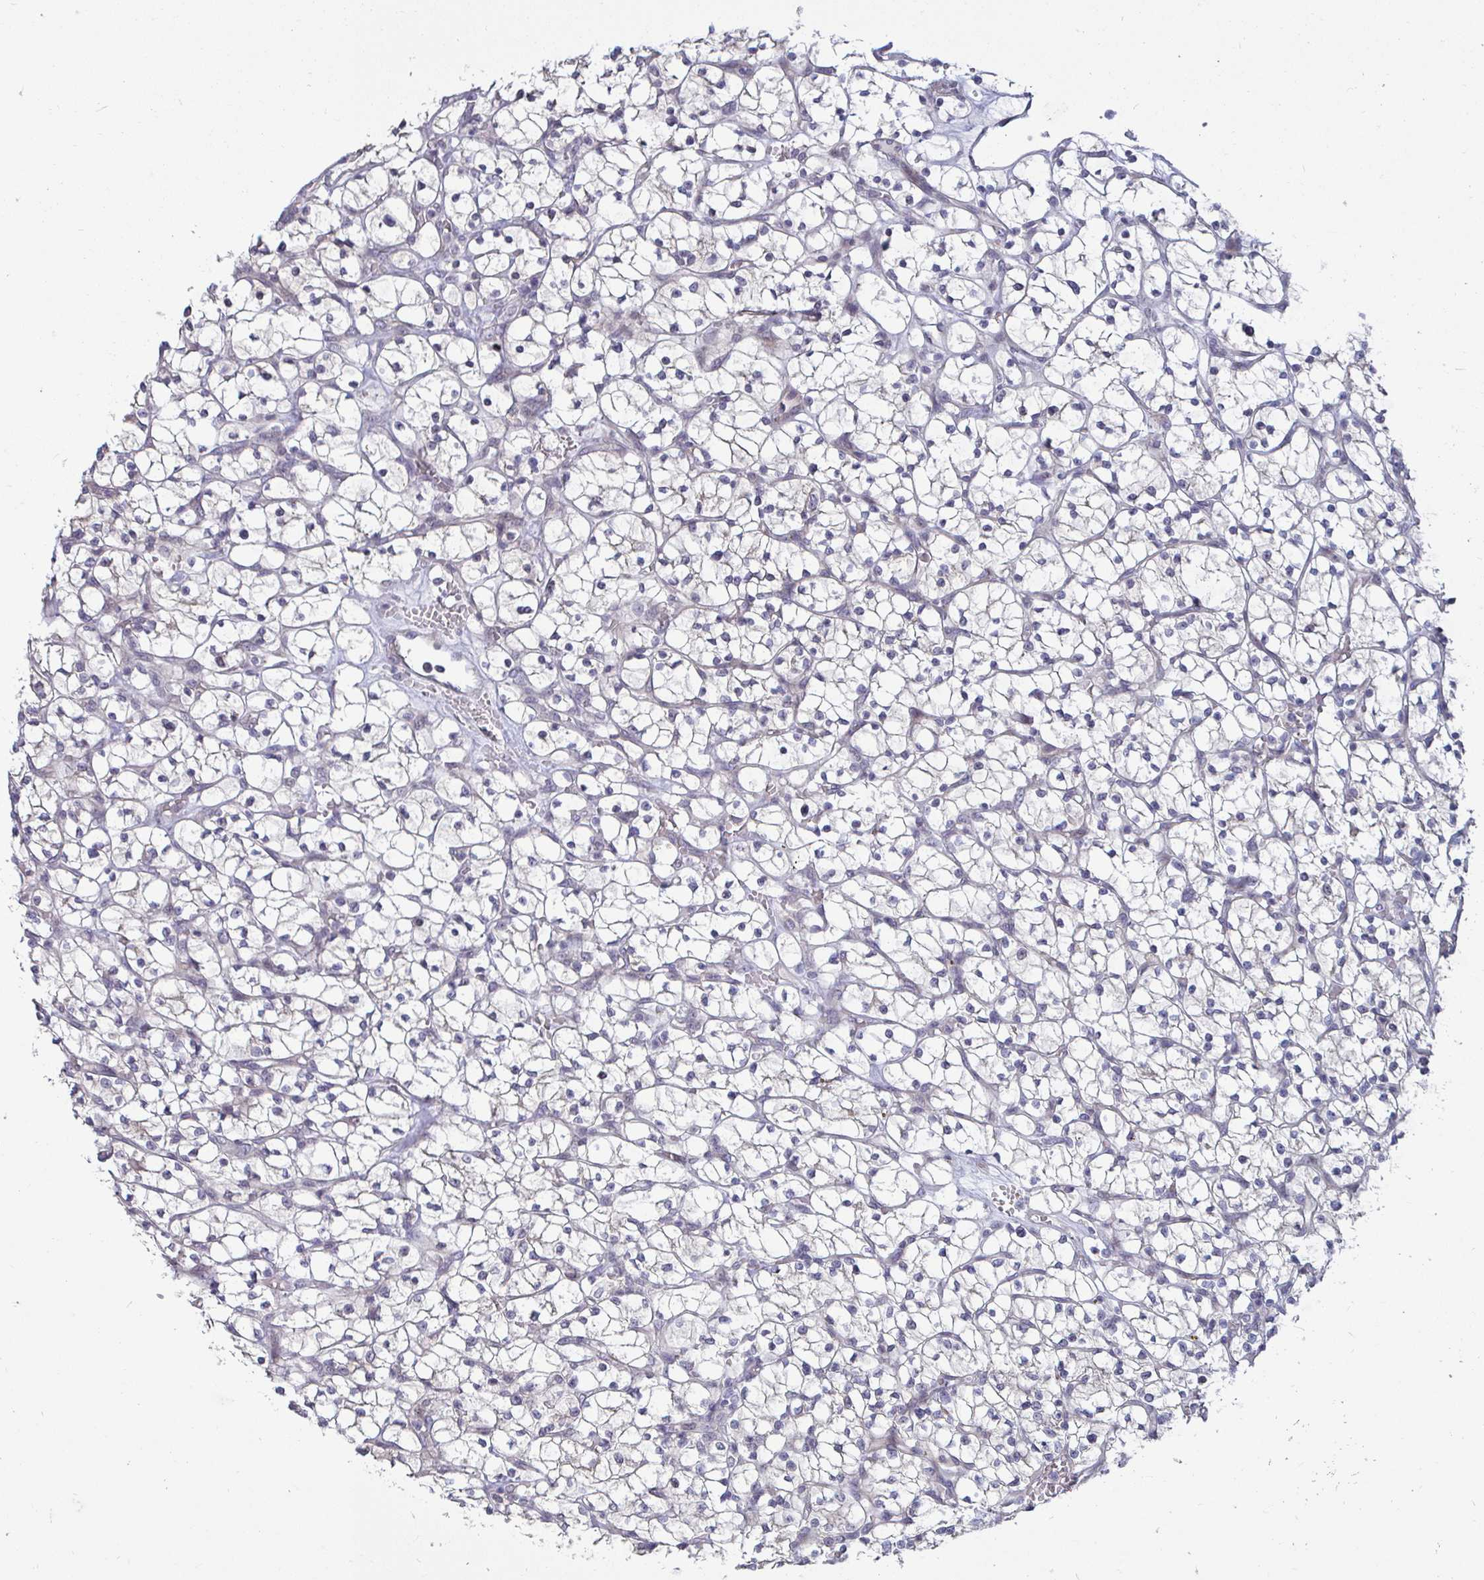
{"staining": {"intensity": "negative", "quantity": "none", "location": "none"}, "tissue": "renal cancer", "cell_type": "Tumor cells", "image_type": "cancer", "snomed": [{"axis": "morphology", "description": "Adenocarcinoma, NOS"}, {"axis": "topography", "description": "Kidney"}], "caption": "Immunohistochemistry histopathology image of neoplastic tissue: human renal cancer (adenocarcinoma) stained with DAB exhibits no significant protein expression in tumor cells.", "gene": "GSTM1", "patient": {"sex": "female", "age": 64}}